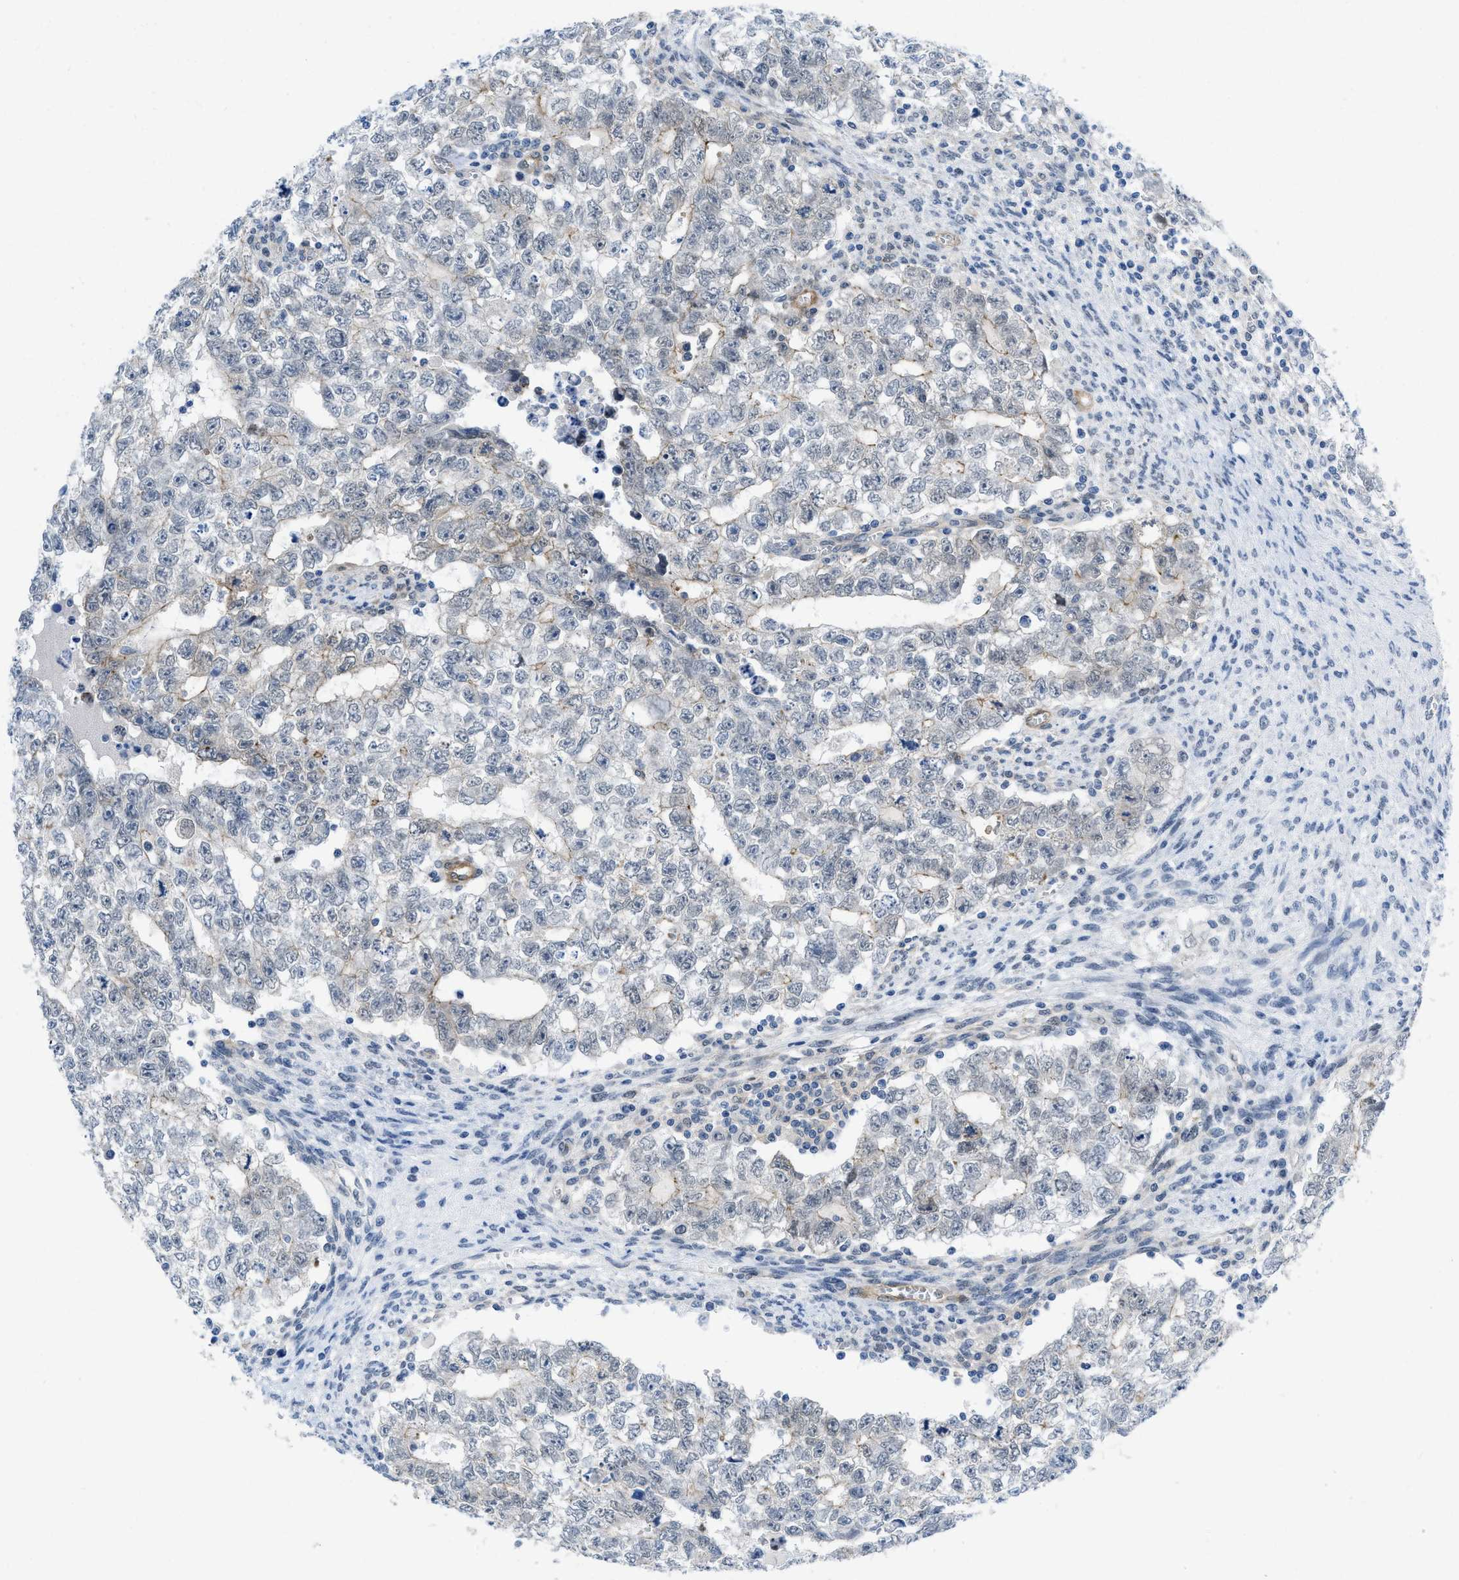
{"staining": {"intensity": "weak", "quantity": "25%-75%", "location": "cytoplasmic/membranous"}, "tissue": "testis cancer", "cell_type": "Tumor cells", "image_type": "cancer", "snomed": [{"axis": "morphology", "description": "Seminoma, NOS"}, {"axis": "morphology", "description": "Carcinoma, Embryonal, NOS"}, {"axis": "topography", "description": "Testis"}], "caption": "This micrograph shows testis cancer stained with IHC to label a protein in brown. The cytoplasmic/membranous of tumor cells show weak positivity for the protein. Nuclei are counter-stained blue.", "gene": "PDLIM5", "patient": {"sex": "male", "age": 38}}